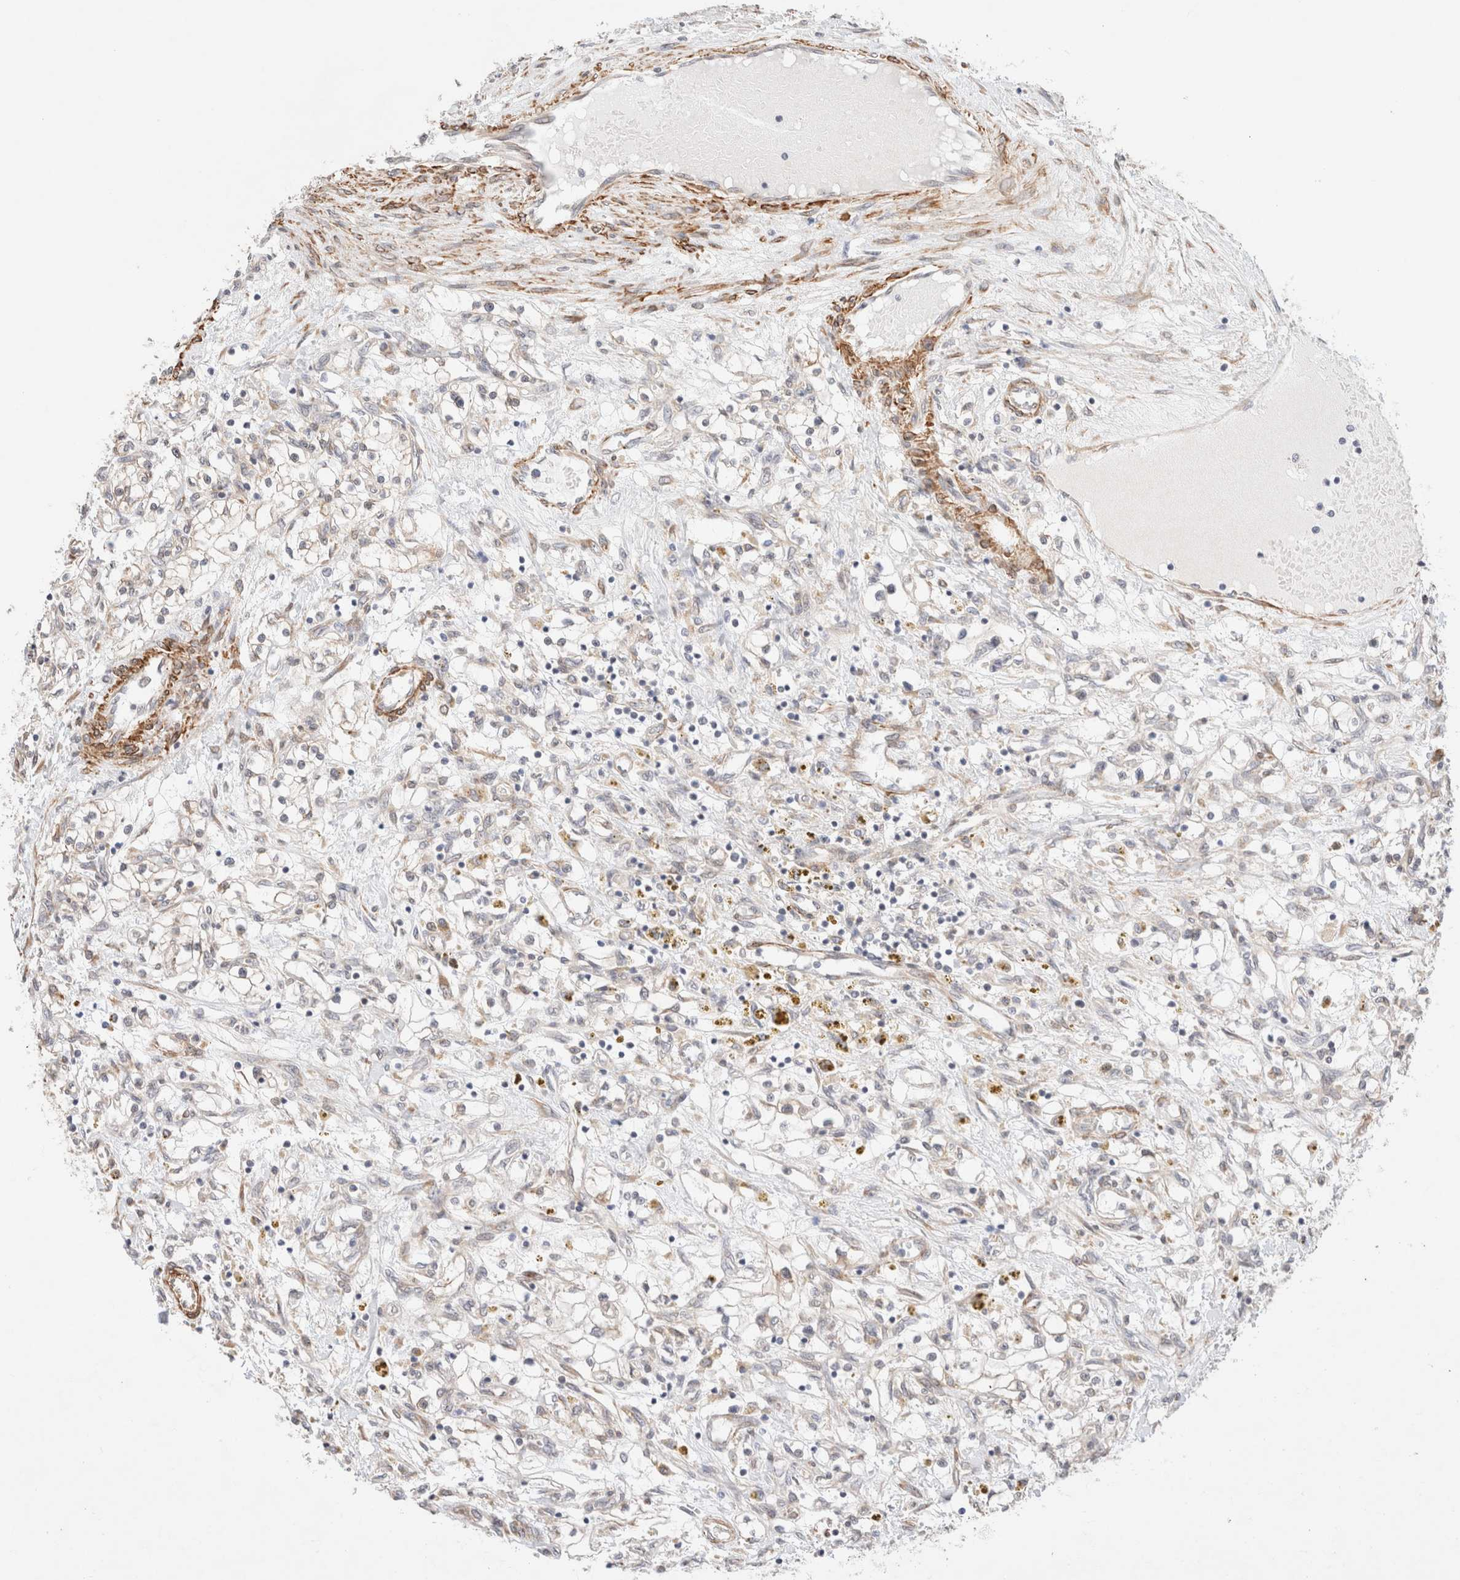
{"staining": {"intensity": "negative", "quantity": "none", "location": "none"}, "tissue": "renal cancer", "cell_type": "Tumor cells", "image_type": "cancer", "snomed": [{"axis": "morphology", "description": "Adenocarcinoma, NOS"}, {"axis": "topography", "description": "Kidney"}], "caption": "The immunohistochemistry (IHC) photomicrograph has no significant expression in tumor cells of renal adenocarcinoma tissue.", "gene": "RRP15", "patient": {"sex": "male", "age": 68}}